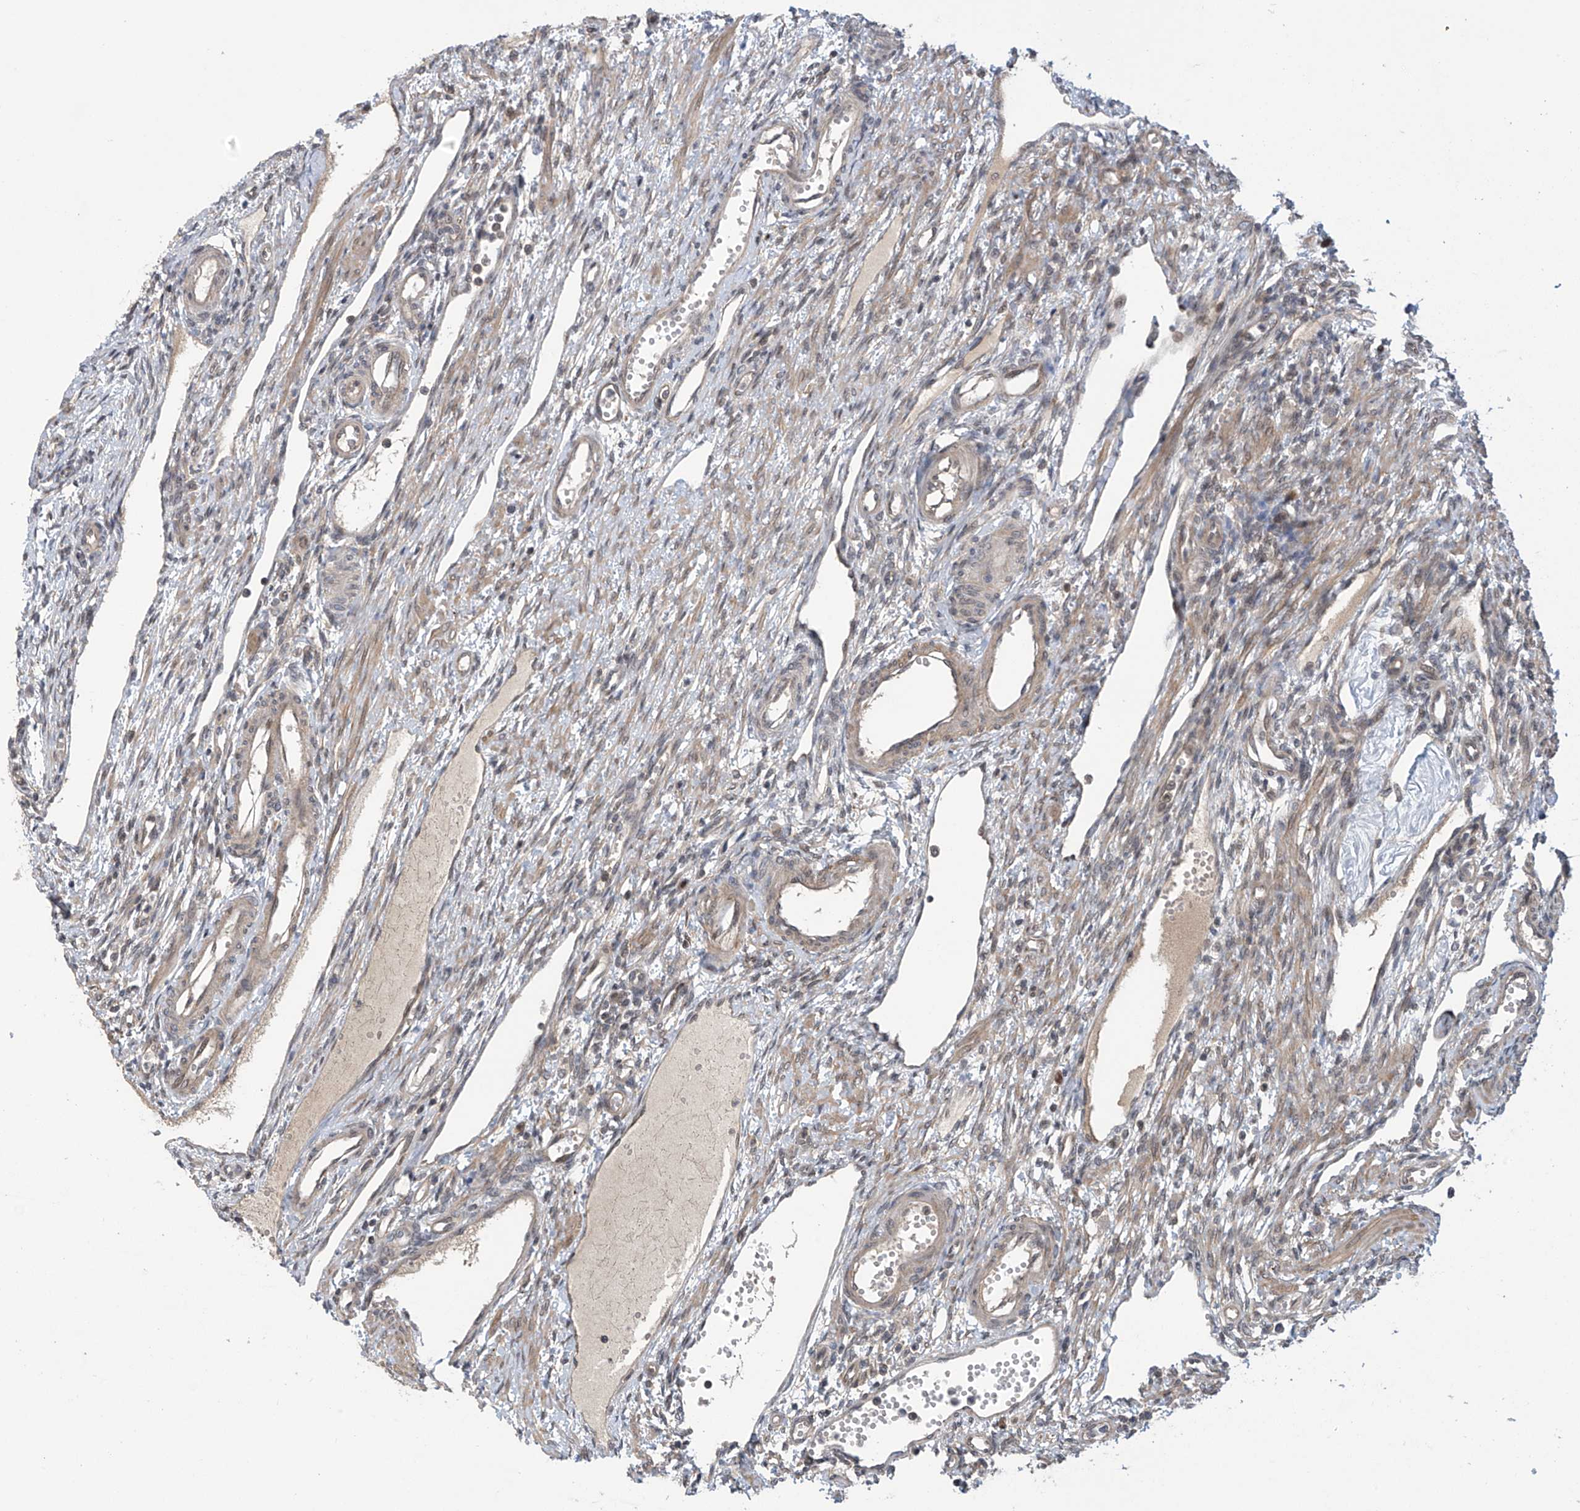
{"staining": {"intensity": "weak", "quantity": ">75%", "location": "cytoplasmic/membranous"}, "tissue": "ovary", "cell_type": "Follicle cells", "image_type": "normal", "snomed": [{"axis": "morphology", "description": "Normal tissue, NOS"}, {"axis": "morphology", "description": "Cyst, NOS"}, {"axis": "topography", "description": "Ovary"}], "caption": "IHC (DAB) staining of normal ovary reveals weak cytoplasmic/membranous protein staining in about >75% of follicle cells.", "gene": "ABHD13", "patient": {"sex": "female", "age": 33}}